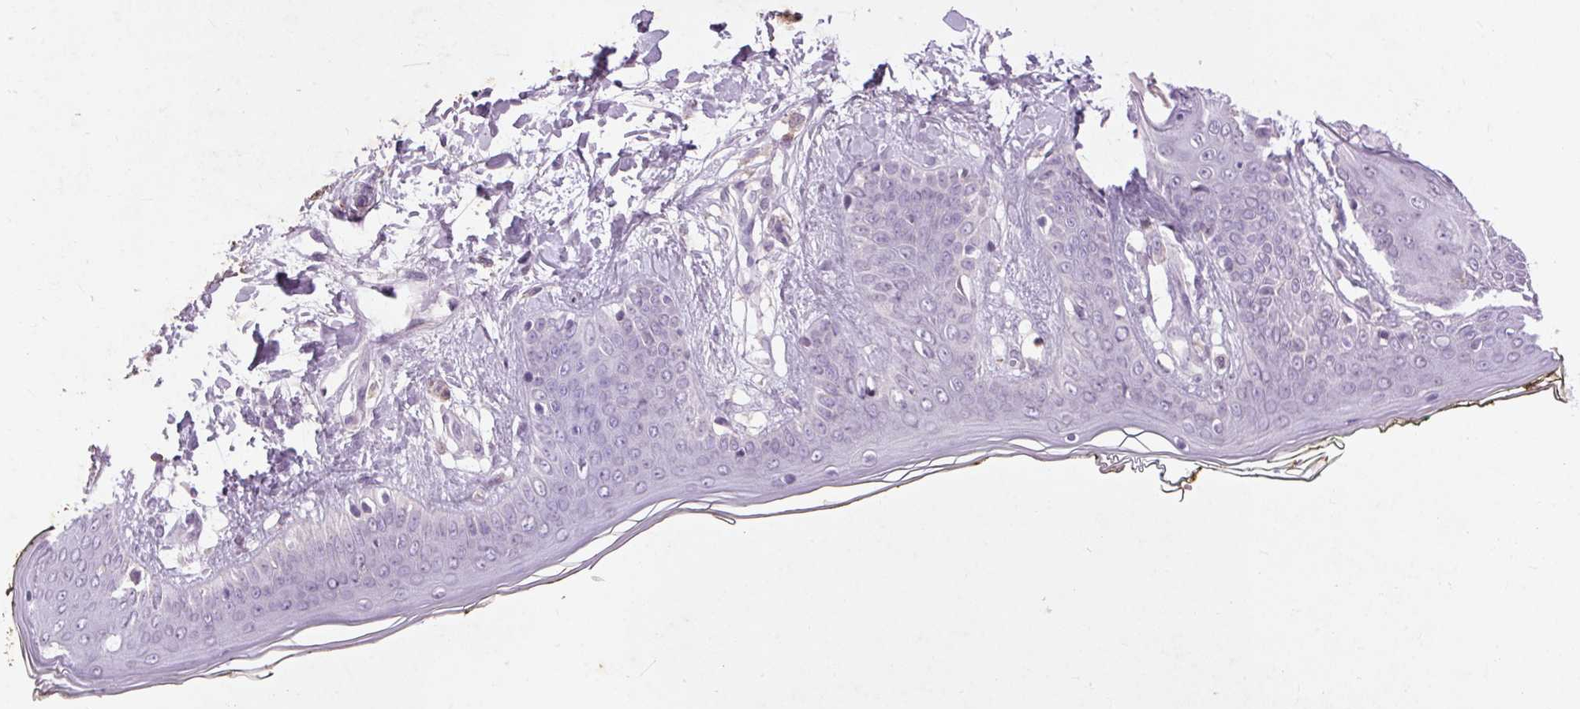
{"staining": {"intensity": "negative", "quantity": "none", "location": "none"}, "tissue": "skin", "cell_type": "Fibroblasts", "image_type": "normal", "snomed": [{"axis": "morphology", "description": "Normal tissue, NOS"}, {"axis": "topography", "description": "Skin"}], "caption": "This is a micrograph of immunohistochemistry staining of normal skin, which shows no staining in fibroblasts. The staining was performed using DAB to visualize the protein expression in brown, while the nuclei were stained in blue with hematoxylin (Magnification: 20x).", "gene": "FNDC7", "patient": {"sex": "female", "age": 34}}